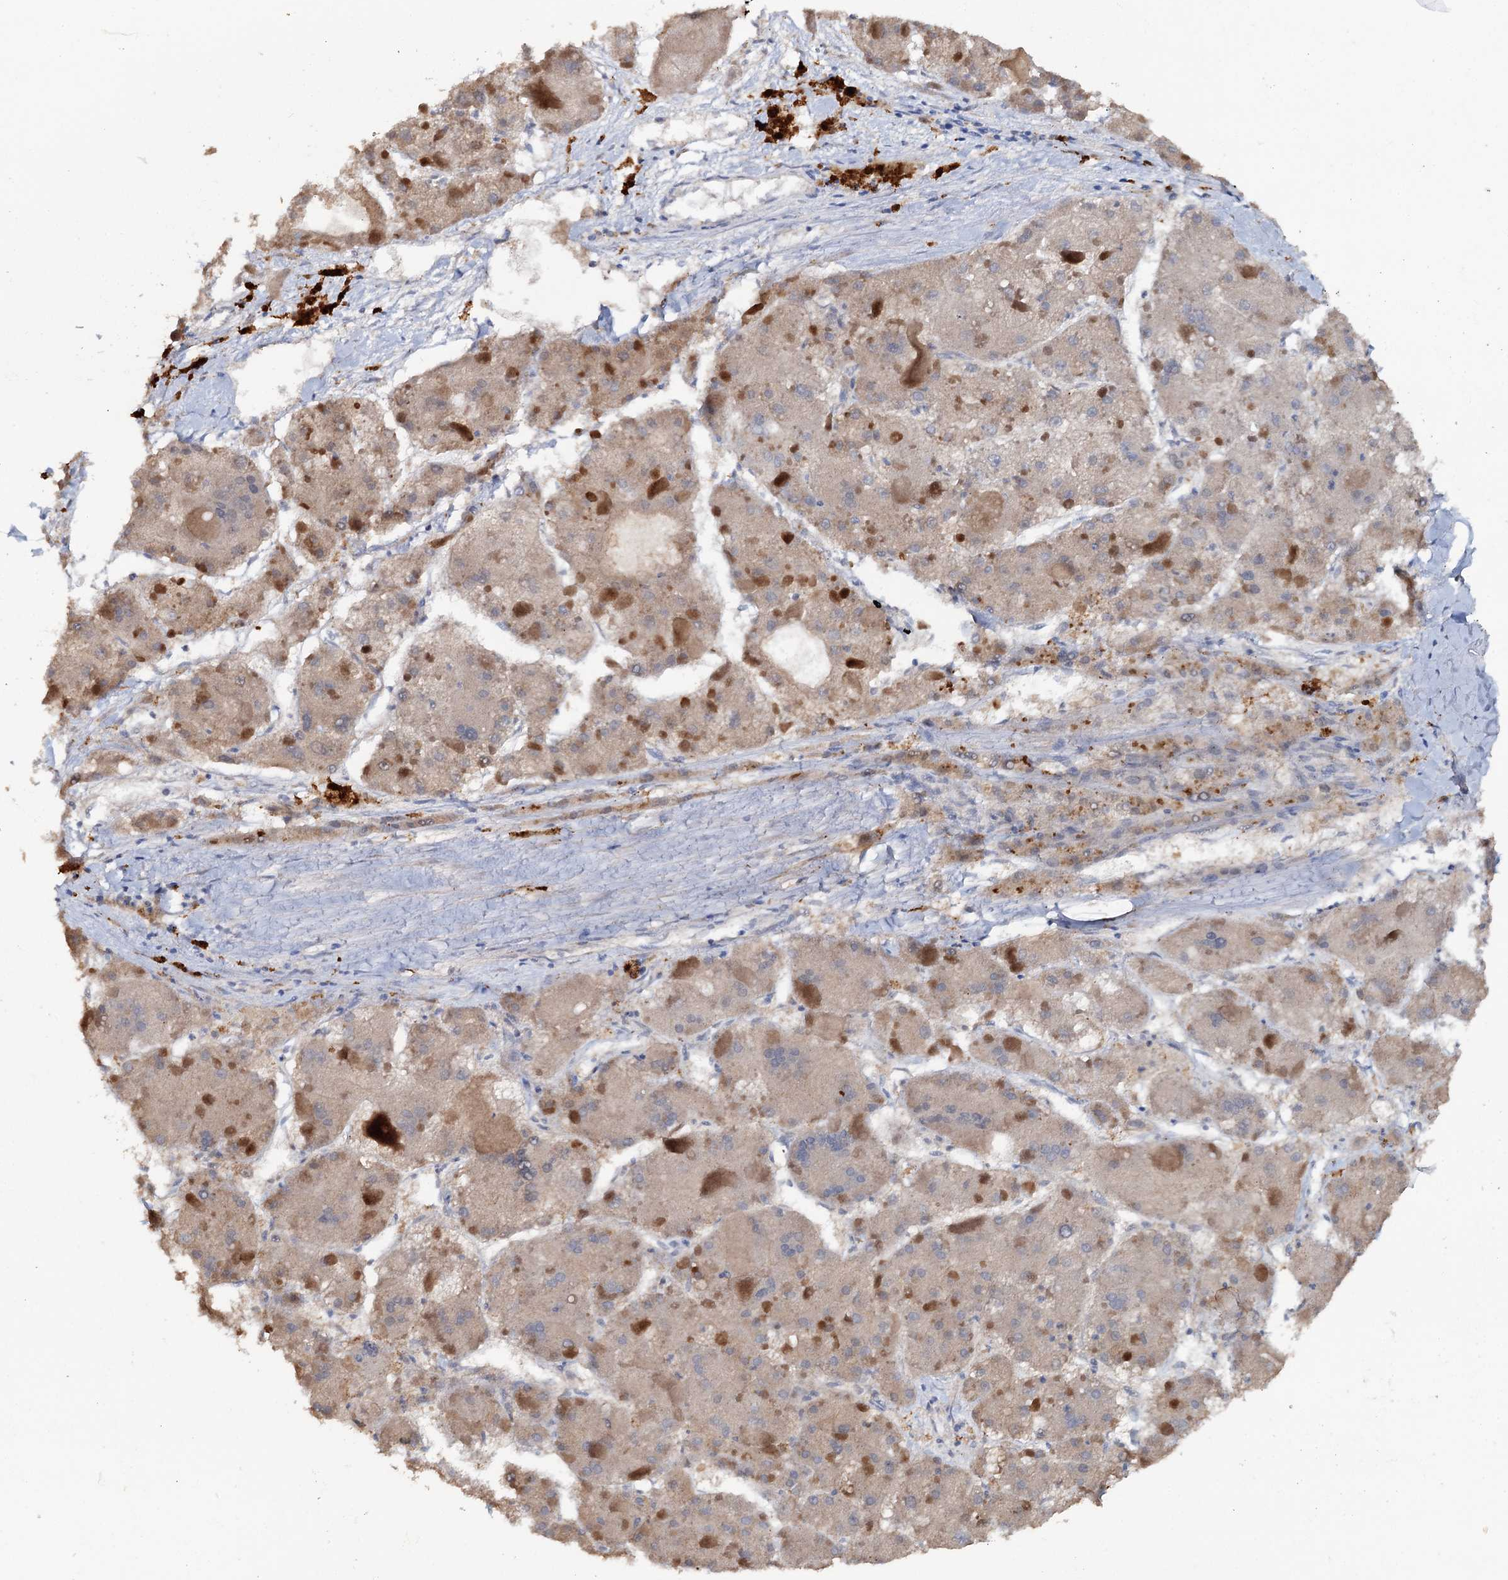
{"staining": {"intensity": "weak", "quantity": ">75%", "location": "cytoplasmic/membranous"}, "tissue": "liver cancer", "cell_type": "Tumor cells", "image_type": "cancer", "snomed": [{"axis": "morphology", "description": "Carcinoma, Hepatocellular, NOS"}, {"axis": "topography", "description": "Liver"}], "caption": "This histopathology image reveals IHC staining of human liver hepatocellular carcinoma, with low weak cytoplasmic/membranous expression in approximately >75% of tumor cells.", "gene": "IL17RD", "patient": {"sex": "female", "age": 73}}